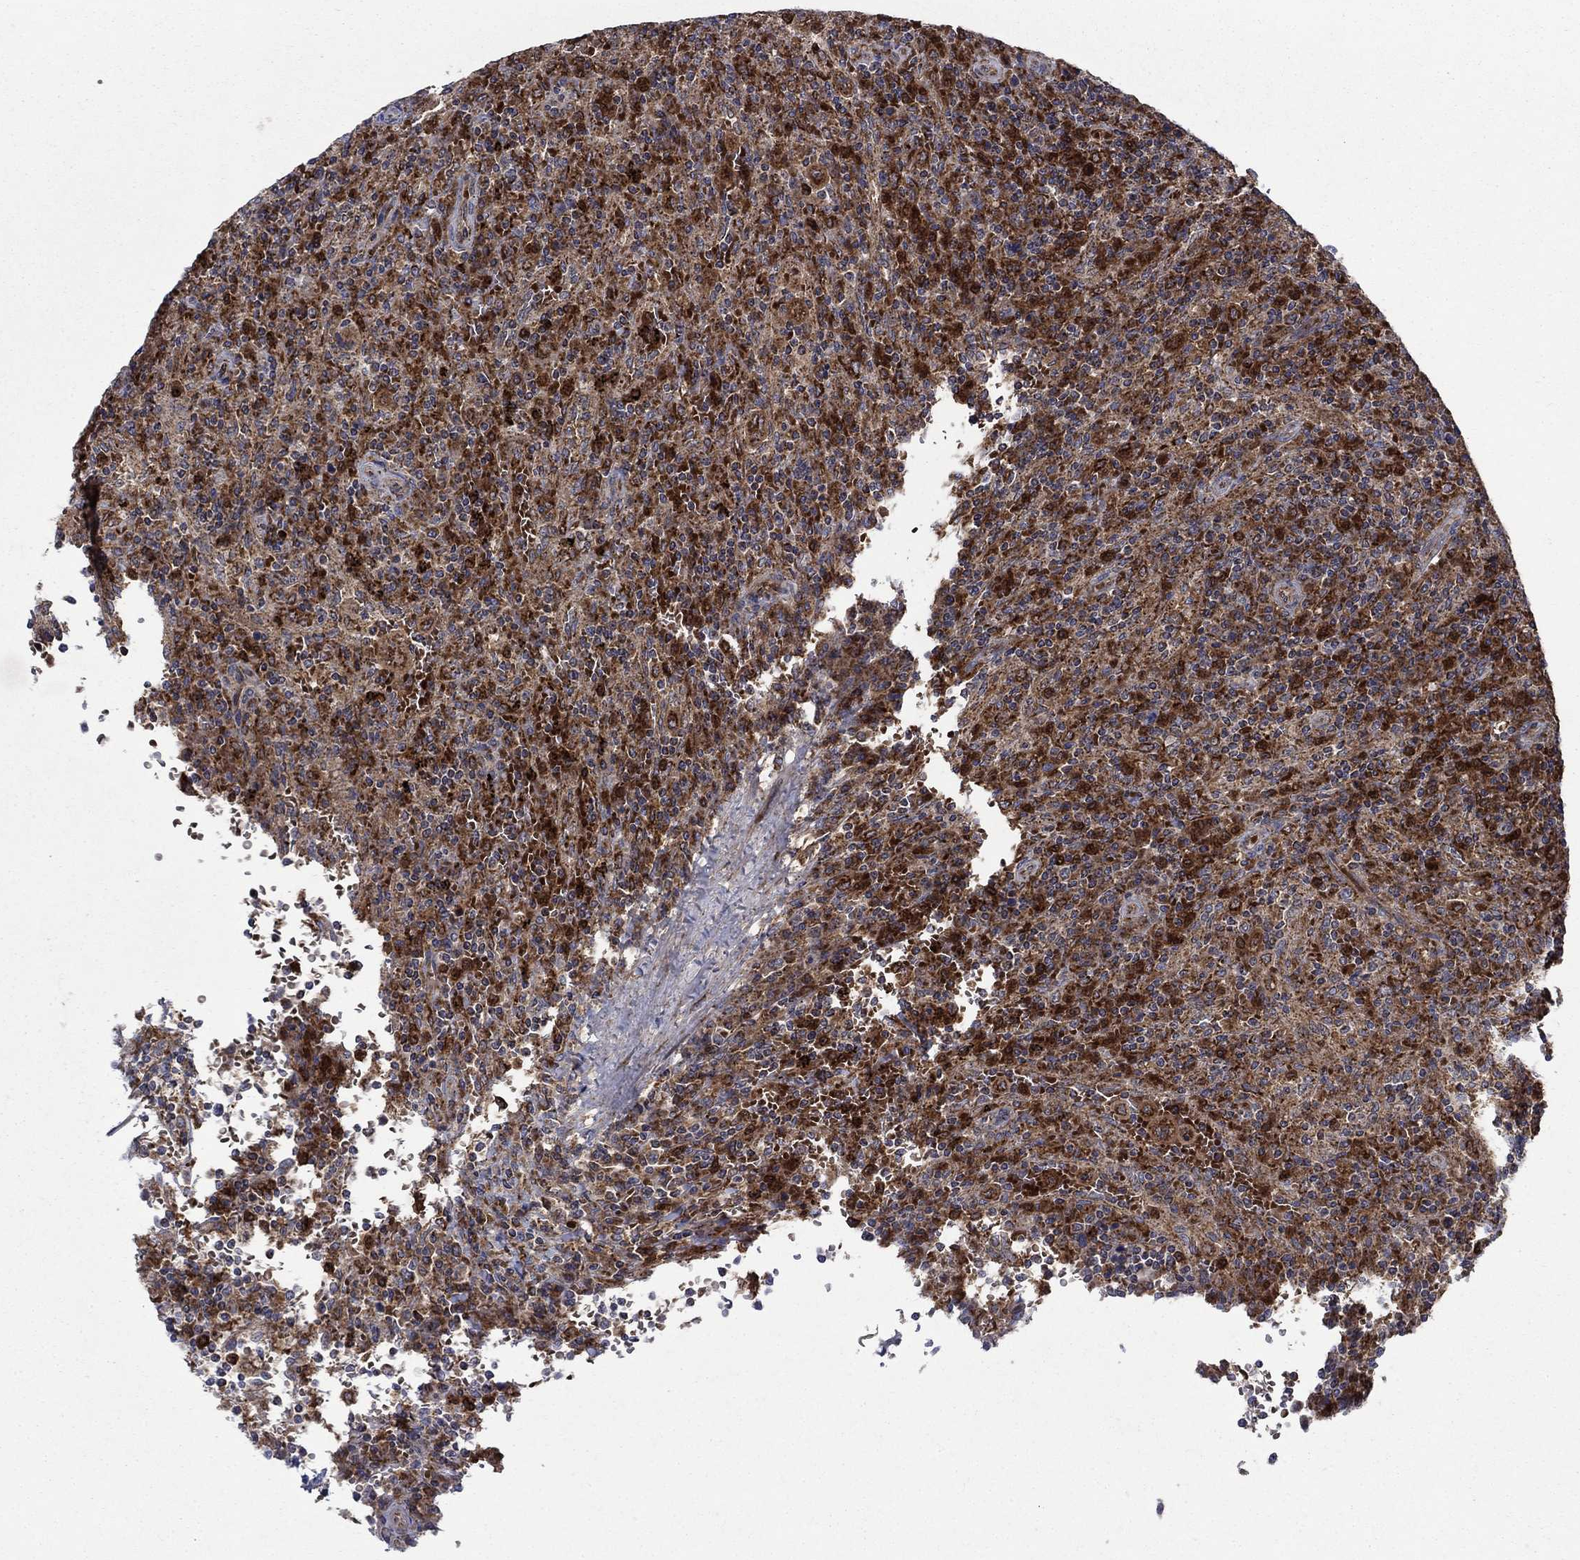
{"staining": {"intensity": "strong", "quantity": "25%-75%", "location": "cytoplasmic/membranous"}, "tissue": "lymphoma", "cell_type": "Tumor cells", "image_type": "cancer", "snomed": [{"axis": "morphology", "description": "Malignant lymphoma, non-Hodgkin's type, Low grade"}, {"axis": "topography", "description": "Spleen"}], "caption": "About 25%-75% of tumor cells in malignant lymphoma, non-Hodgkin's type (low-grade) show strong cytoplasmic/membranous protein positivity as visualized by brown immunohistochemical staining.", "gene": "RNF19B", "patient": {"sex": "male", "age": 62}}